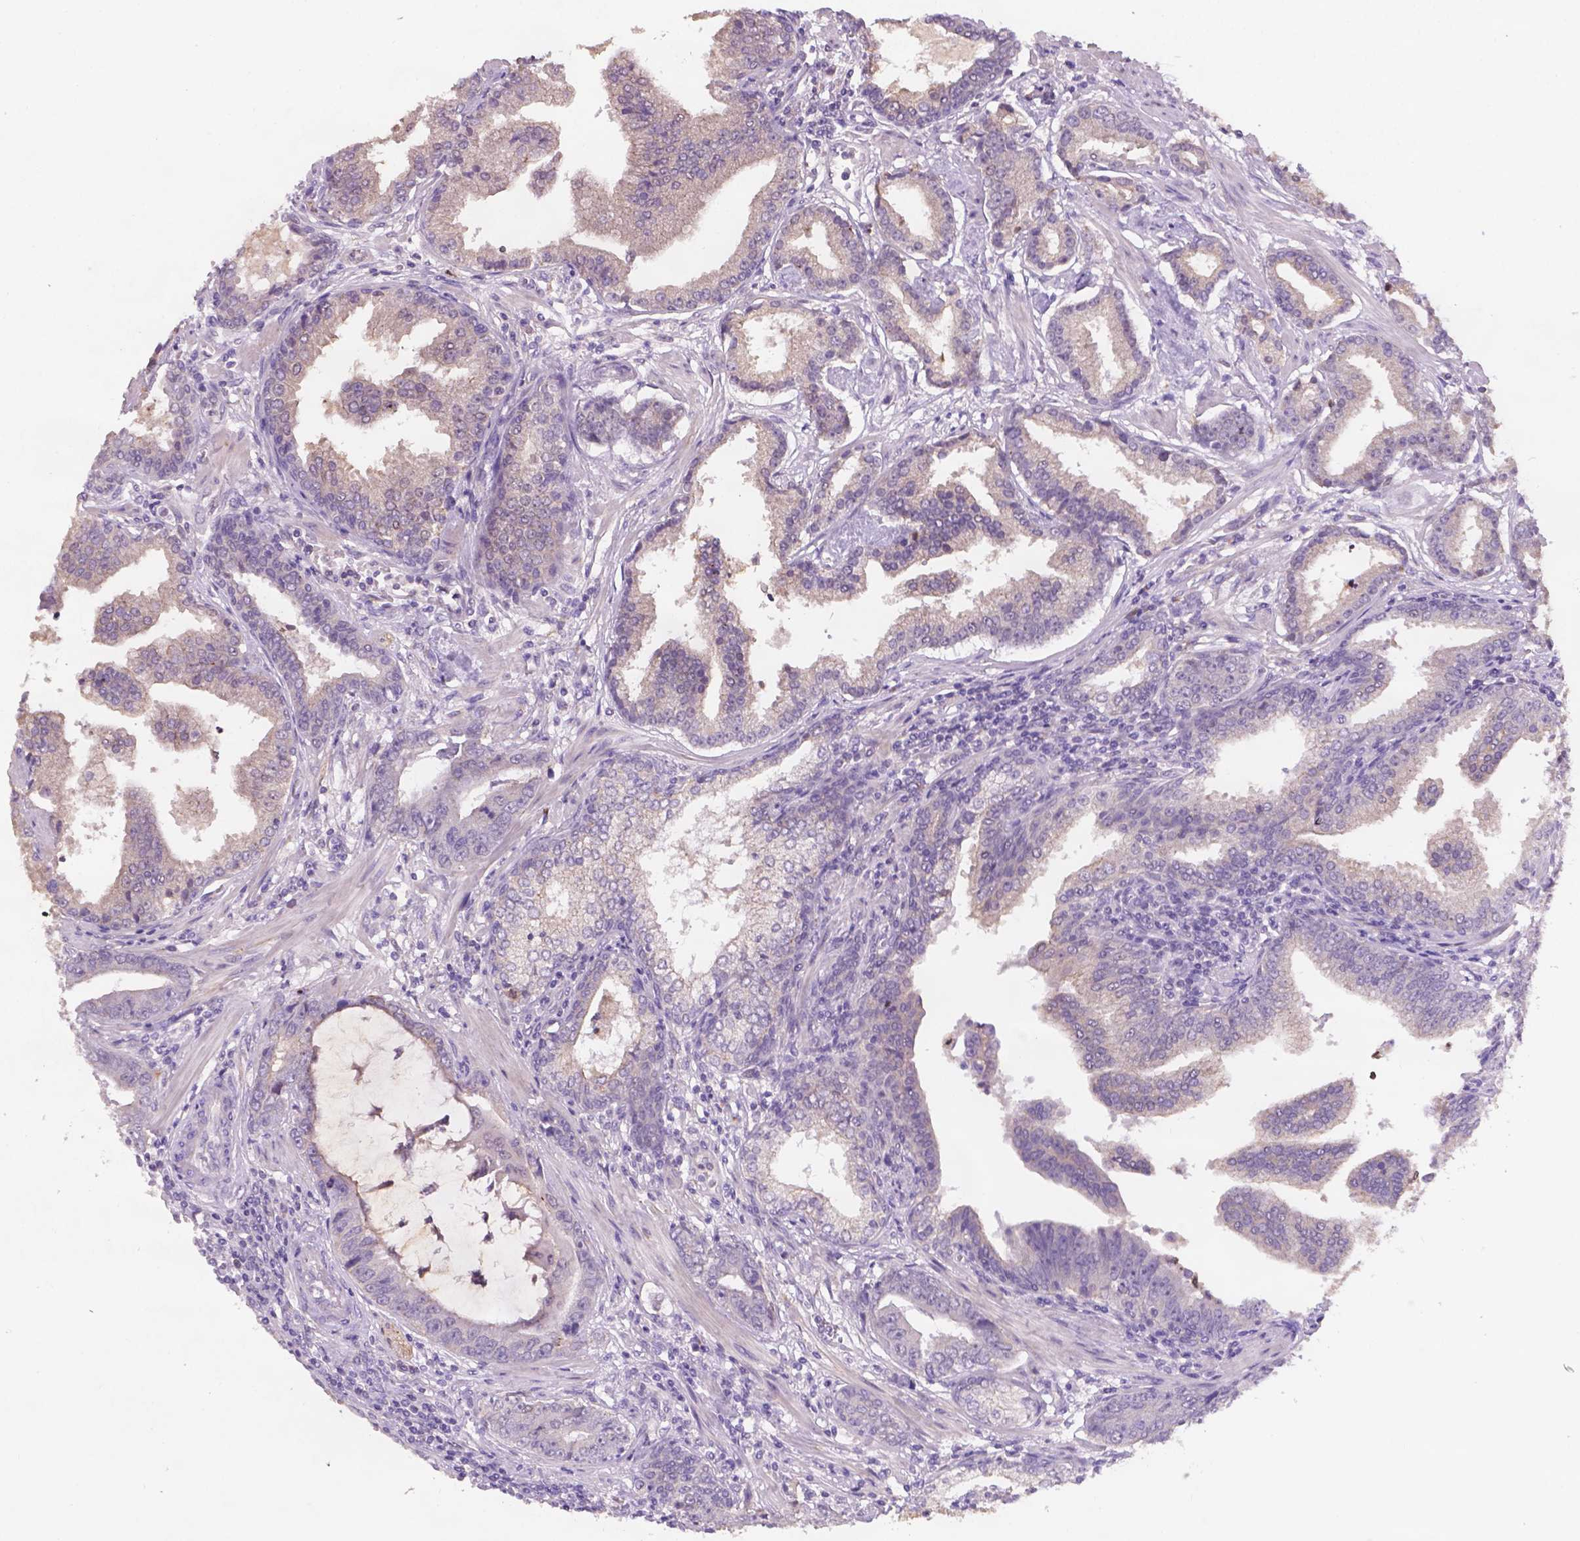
{"staining": {"intensity": "negative", "quantity": "none", "location": "none"}, "tissue": "prostate cancer", "cell_type": "Tumor cells", "image_type": "cancer", "snomed": [{"axis": "morphology", "description": "Adenocarcinoma, NOS"}, {"axis": "topography", "description": "Prostate"}], "caption": "Tumor cells show no significant protein staining in prostate adenocarcinoma.", "gene": "GXYLT2", "patient": {"sex": "male", "age": 64}}